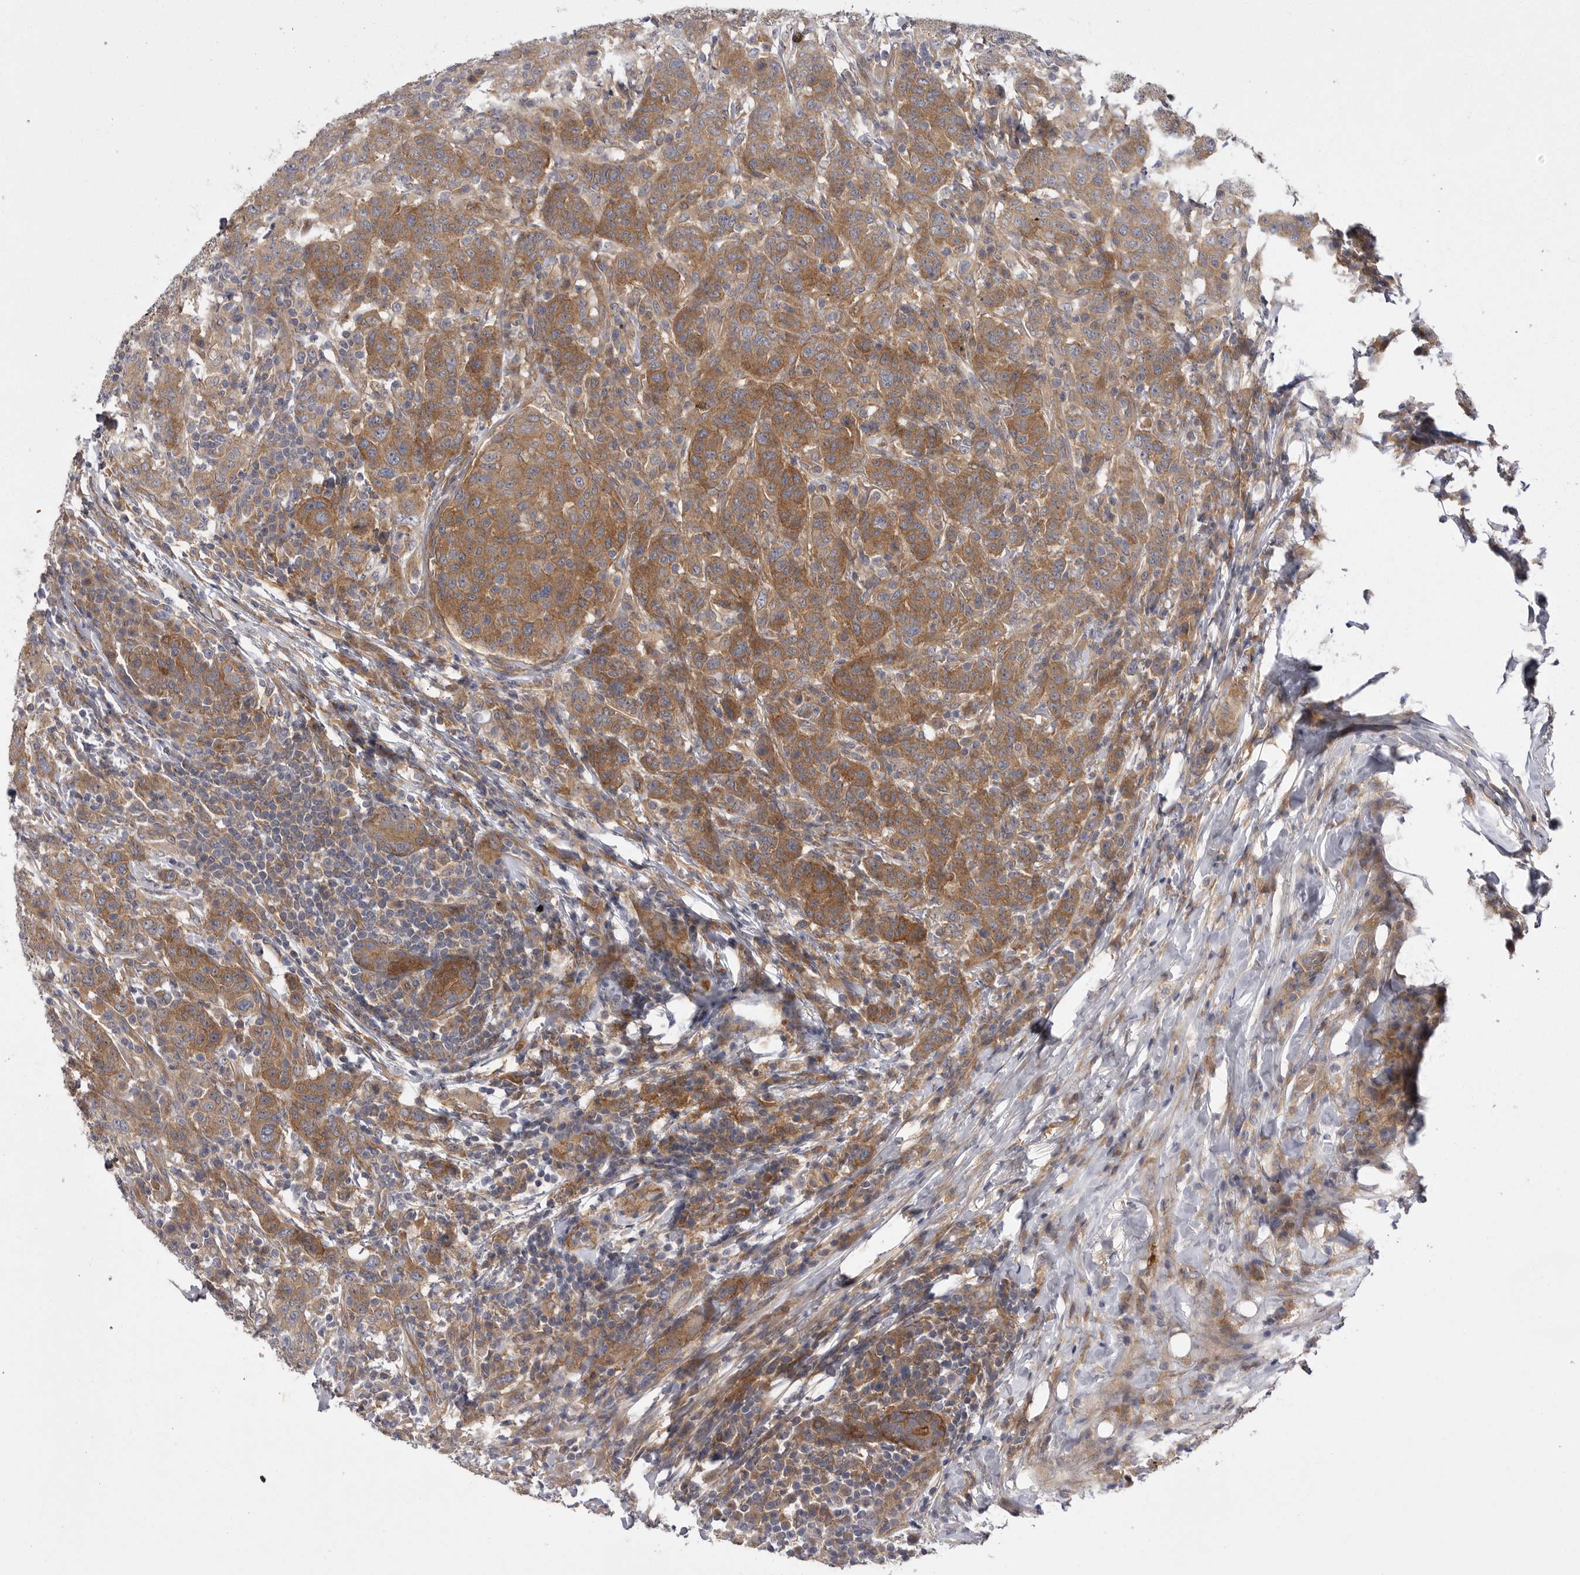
{"staining": {"intensity": "moderate", "quantity": ">75%", "location": "cytoplasmic/membranous"}, "tissue": "breast cancer", "cell_type": "Tumor cells", "image_type": "cancer", "snomed": [{"axis": "morphology", "description": "Duct carcinoma"}, {"axis": "topography", "description": "Breast"}], "caption": "An IHC micrograph of neoplastic tissue is shown. Protein staining in brown shows moderate cytoplasmic/membranous positivity in infiltrating ductal carcinoma (breast) within tumor cells.", "gene": "OSBPL9", "patient": {"sex": "female", "age": 37}}